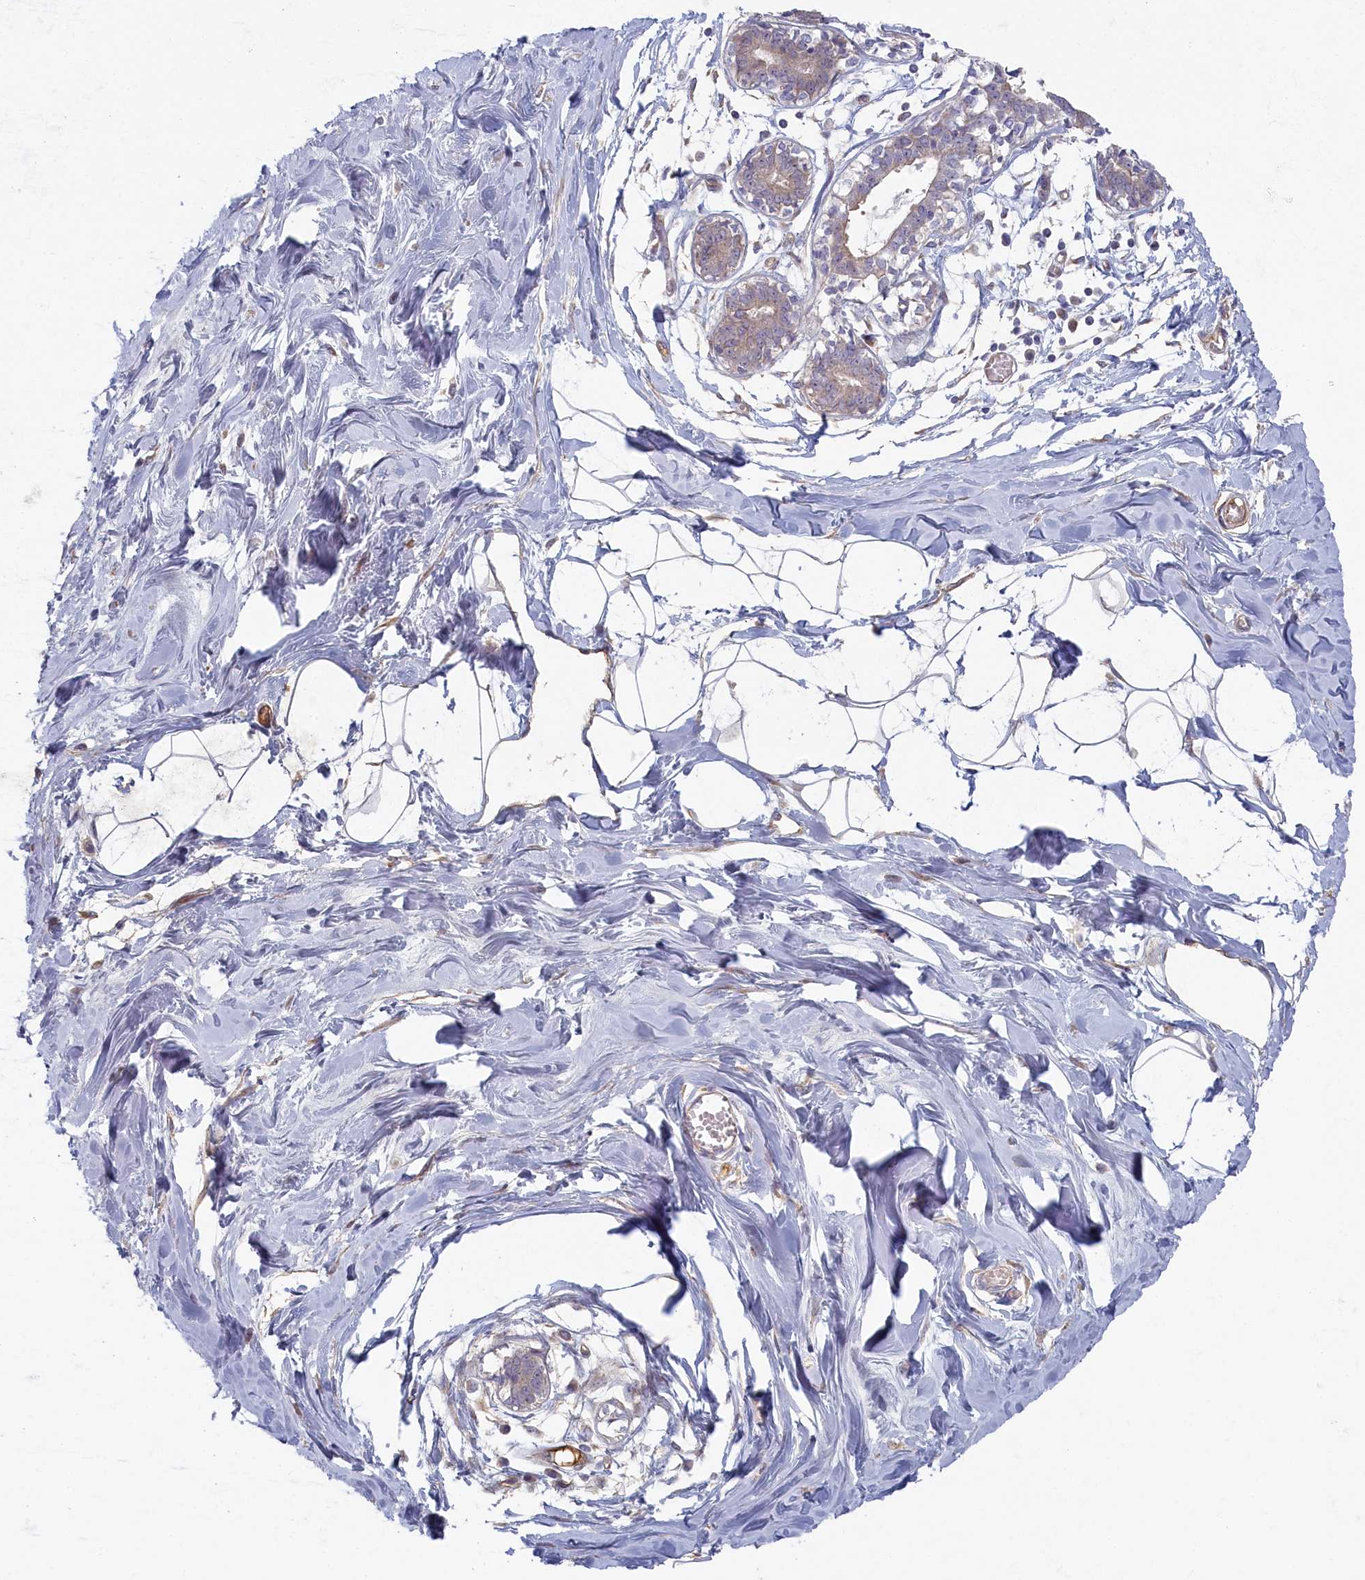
{"staining": {"intensity": "negative", "quantity": "none", "location": "none"}, "tissue": "breast", "cell_type": "Adipocytes", "image_type": "normal", "snomed": [{"axis": "morphology", "description": "Normal tissue, NOS"}, {"axis": "topography", "description": "Breast"}], "caption": "An IHC photomicrograph of normal breast is shown. There is no staining in adipocytes of breast.", "gene": "INTS4", "patient": {"sex": "female", "age": 27}}